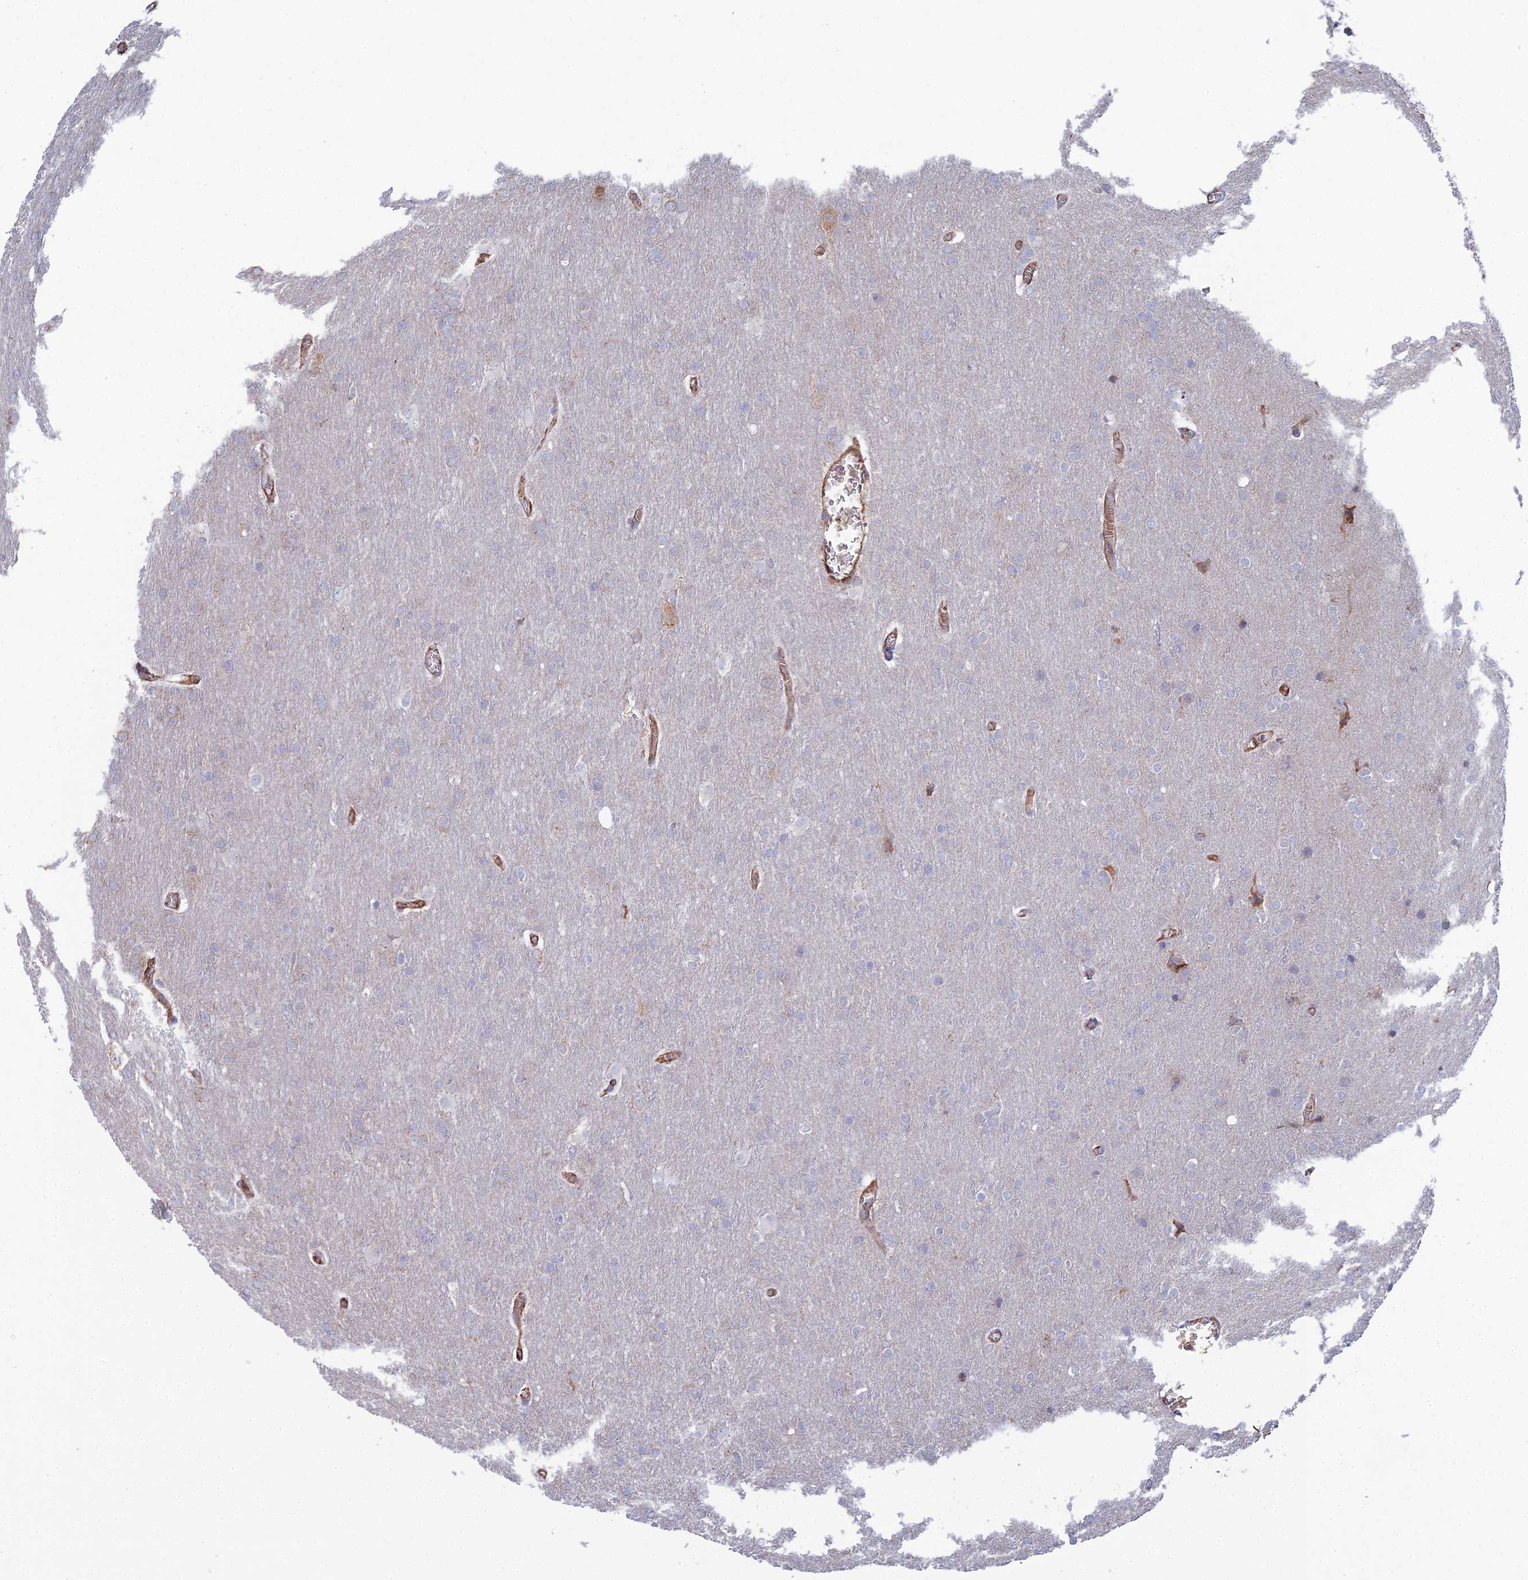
{"staining": {"intensity": "negative", "quantity": "none", "location": "none"}, "tissue": "glioma", "cell_type": "Tumor cells", "image_type": "cancer", "snomed": [{"axis": "morphology", "description": "Glioma, malignant, Low grade"}, {"axis": "topography", "description": "Brain"}], "caption": "Tumor cells are negative for protein expression in human malignant low-grade glioma.", "gene": "CLVS2", "patient": {"sex": "female", "age": 32}}